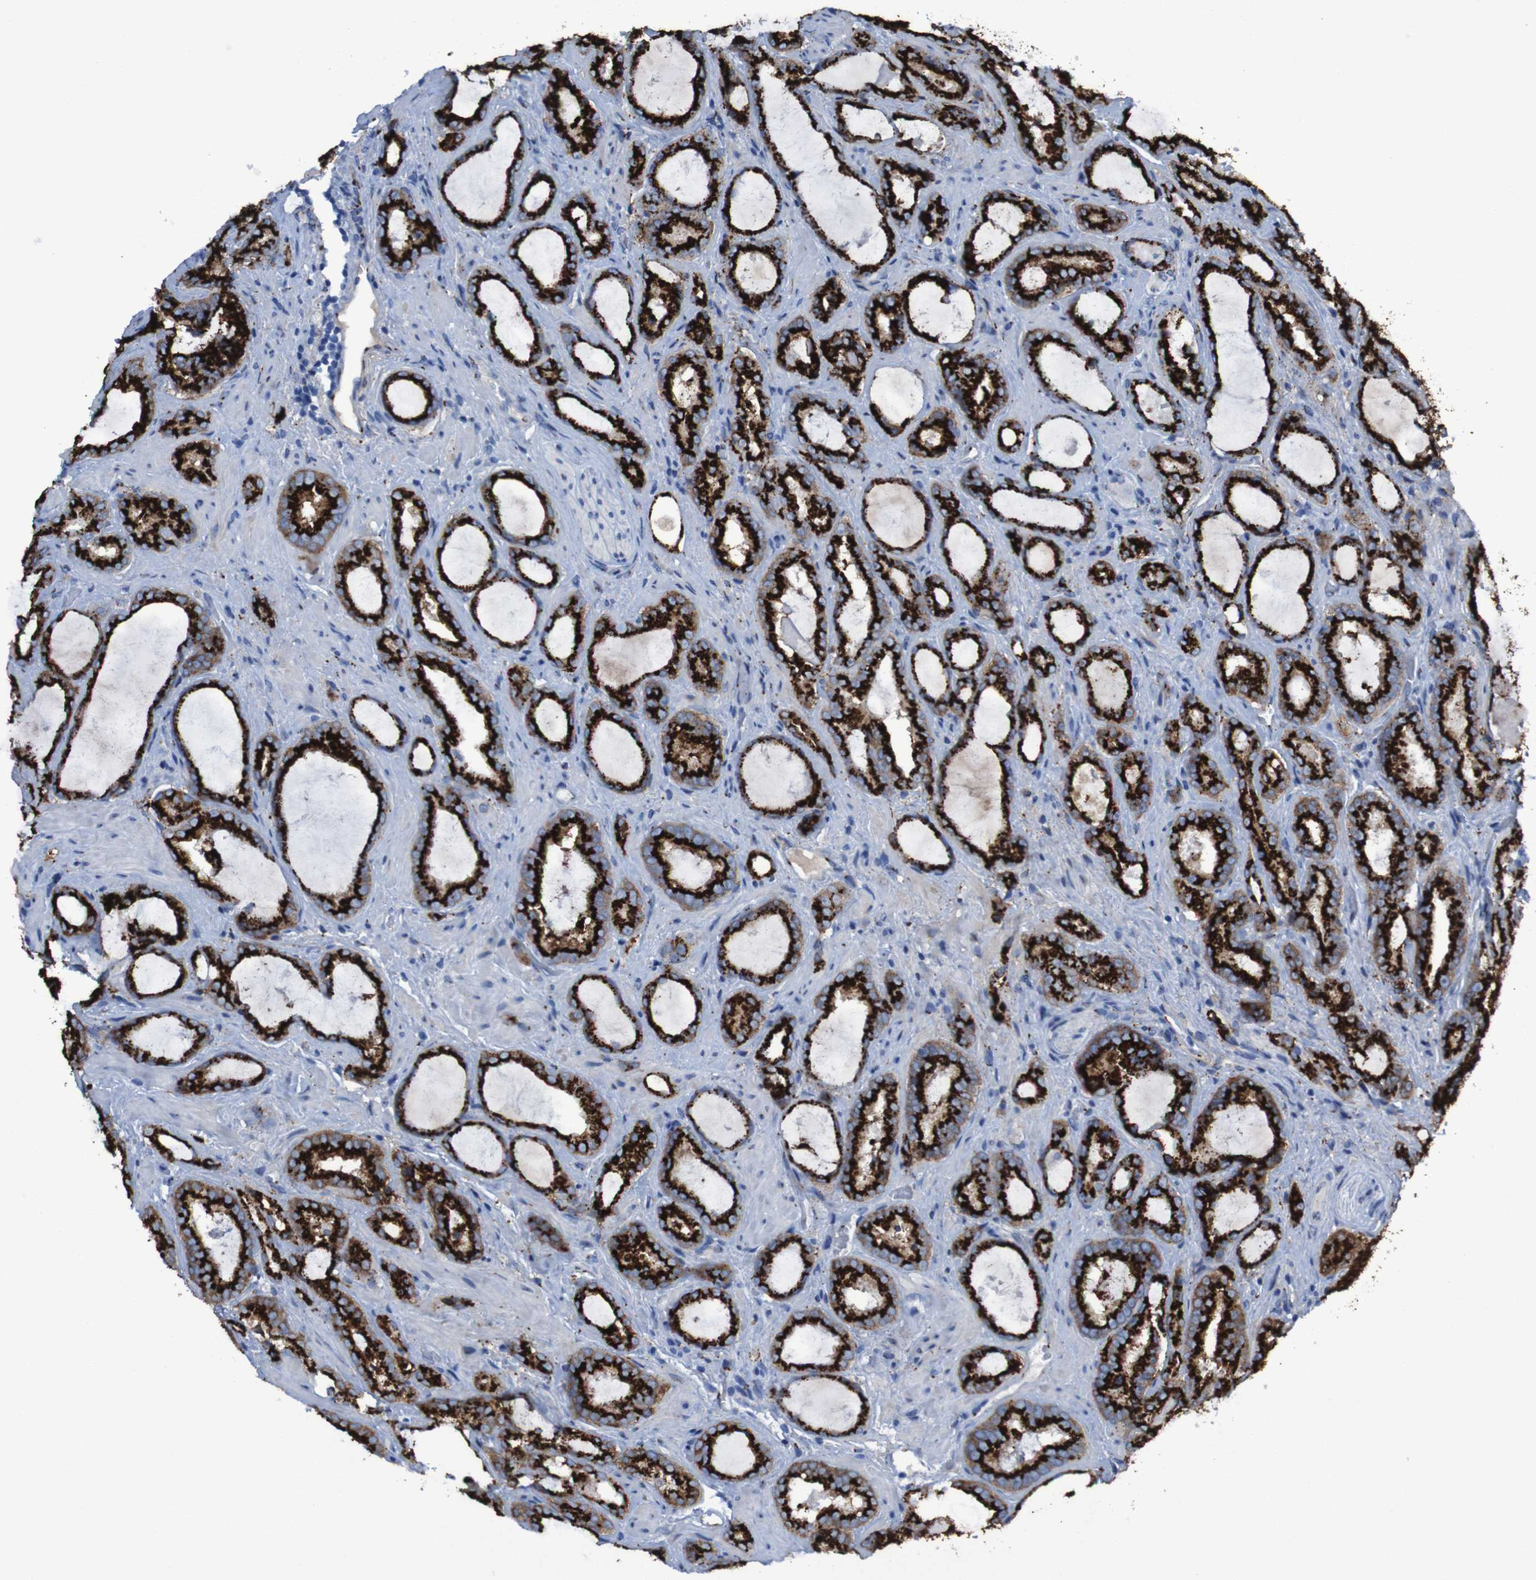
{"staining": {"intensity": "strong", "quantity": ">75%", "location": "cytoplasmic/membranous"}, "tissue": "prostate cancer", "cell_type": "Tumor cells", "image_type": "cancer", "snomed": [{"axis": "morphology", "description": "Adenocarcinoma, Low grade"}, {"axis": "topography", "description": "Prostate"}], "caption": "An image of human prostate adenocarcinoma (low-grade) stained for a protein exhibits strong cytoplasmic/membranous brown staining in tumor cells.", "gene": "GOLM1", "patient": {"sex": "male", "age": 60}}